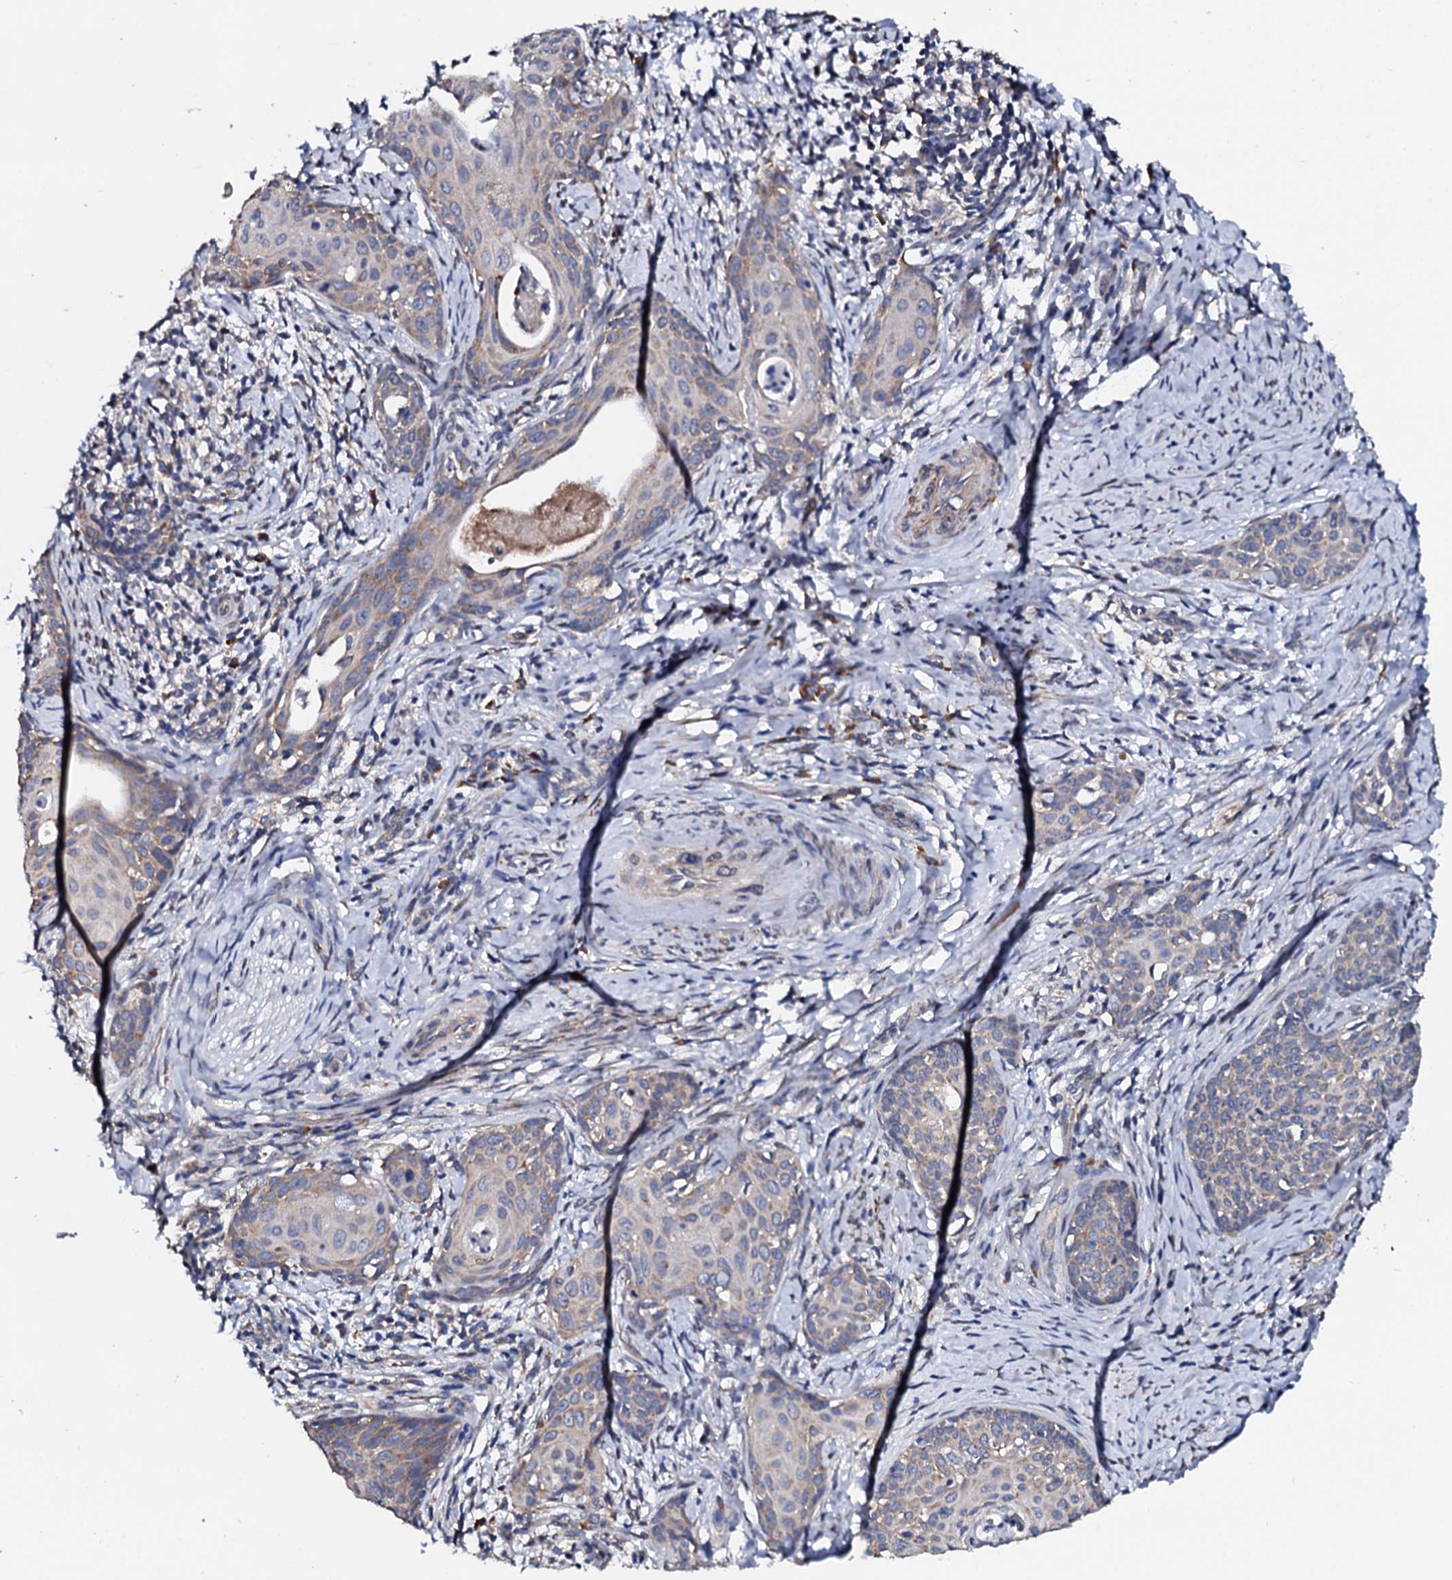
{"staining": {"intensity": "weak", "quantity": "25%-75%", "location": "cytoplasmic/membranous"}, "tissue": "cervical cancer", "cell_type": "Tumor cells", "image_type": "cancer", "snomed": [{"axis": "morphology", "description": "Squamous cell carcinoma, NOS"}, {"axis": "topography", "description": "Cervix"}], "caption": "A micrograph showing weak cytoplasmic/membranous staining in about 25%-75% of tumor cells in cervical cancer, as visualized by brown immunohistochemical staining.", "gene": "NUP58", "patient": {"sex": "female", "age": 52}}